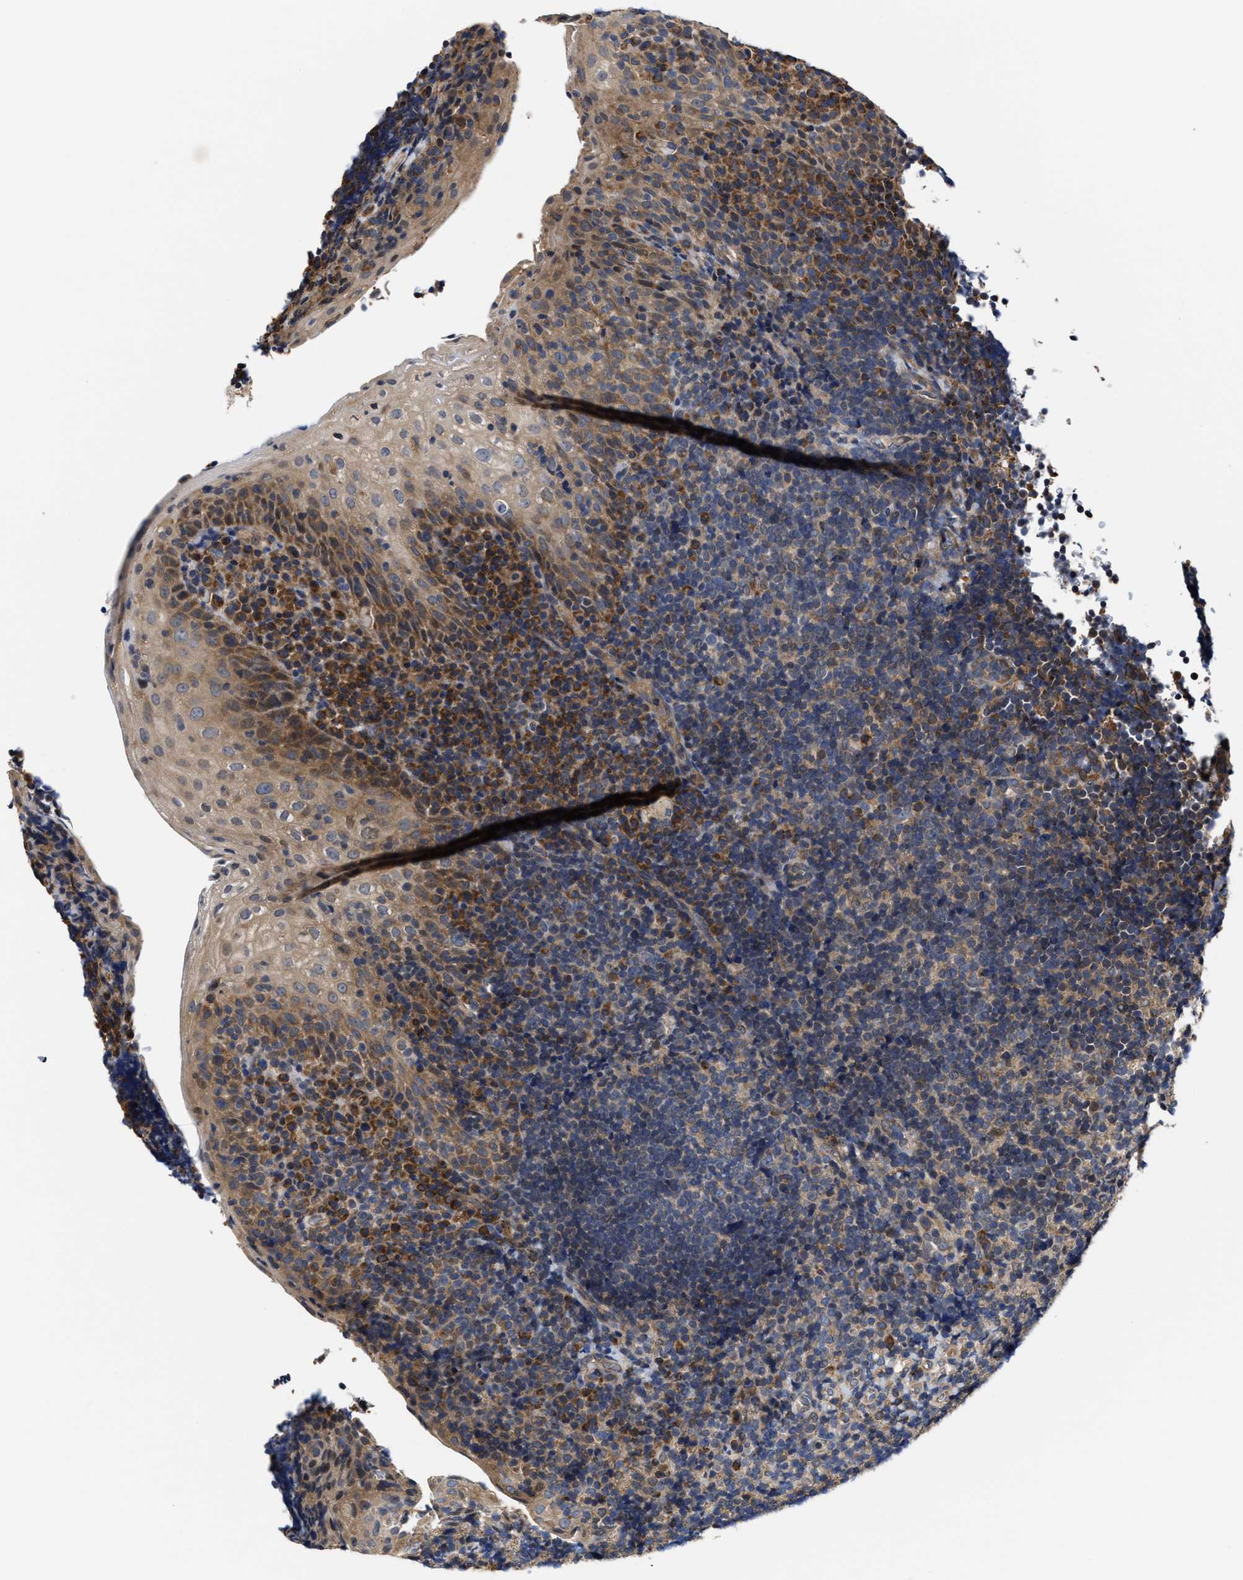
{"staining": {"intensity": "moderate", "quantity": "<25%", "location": "cytoplasmic/membranous"}, "tissue": "tonsil", "cell_type": "Germinal center cells", "image_type": "normal", "snomed": [{"axis": "morphology", "description": "Normal tissue, NOS"}, {"axis": "topography", "description": "Tonsil"}], "caption": "Protein expression analysis of benign tonsil exhibits moderate cytoplasmic/membranous positivity in approximately <25% of germinal center cells. The staining was performed using DAB to visualize the protein expression in brown, while the nuclei were stained in blue with hematoxylin (Magnification: 20x).", "gene": "TRAF6", "patient": {"sex": "male", "age": 37}}